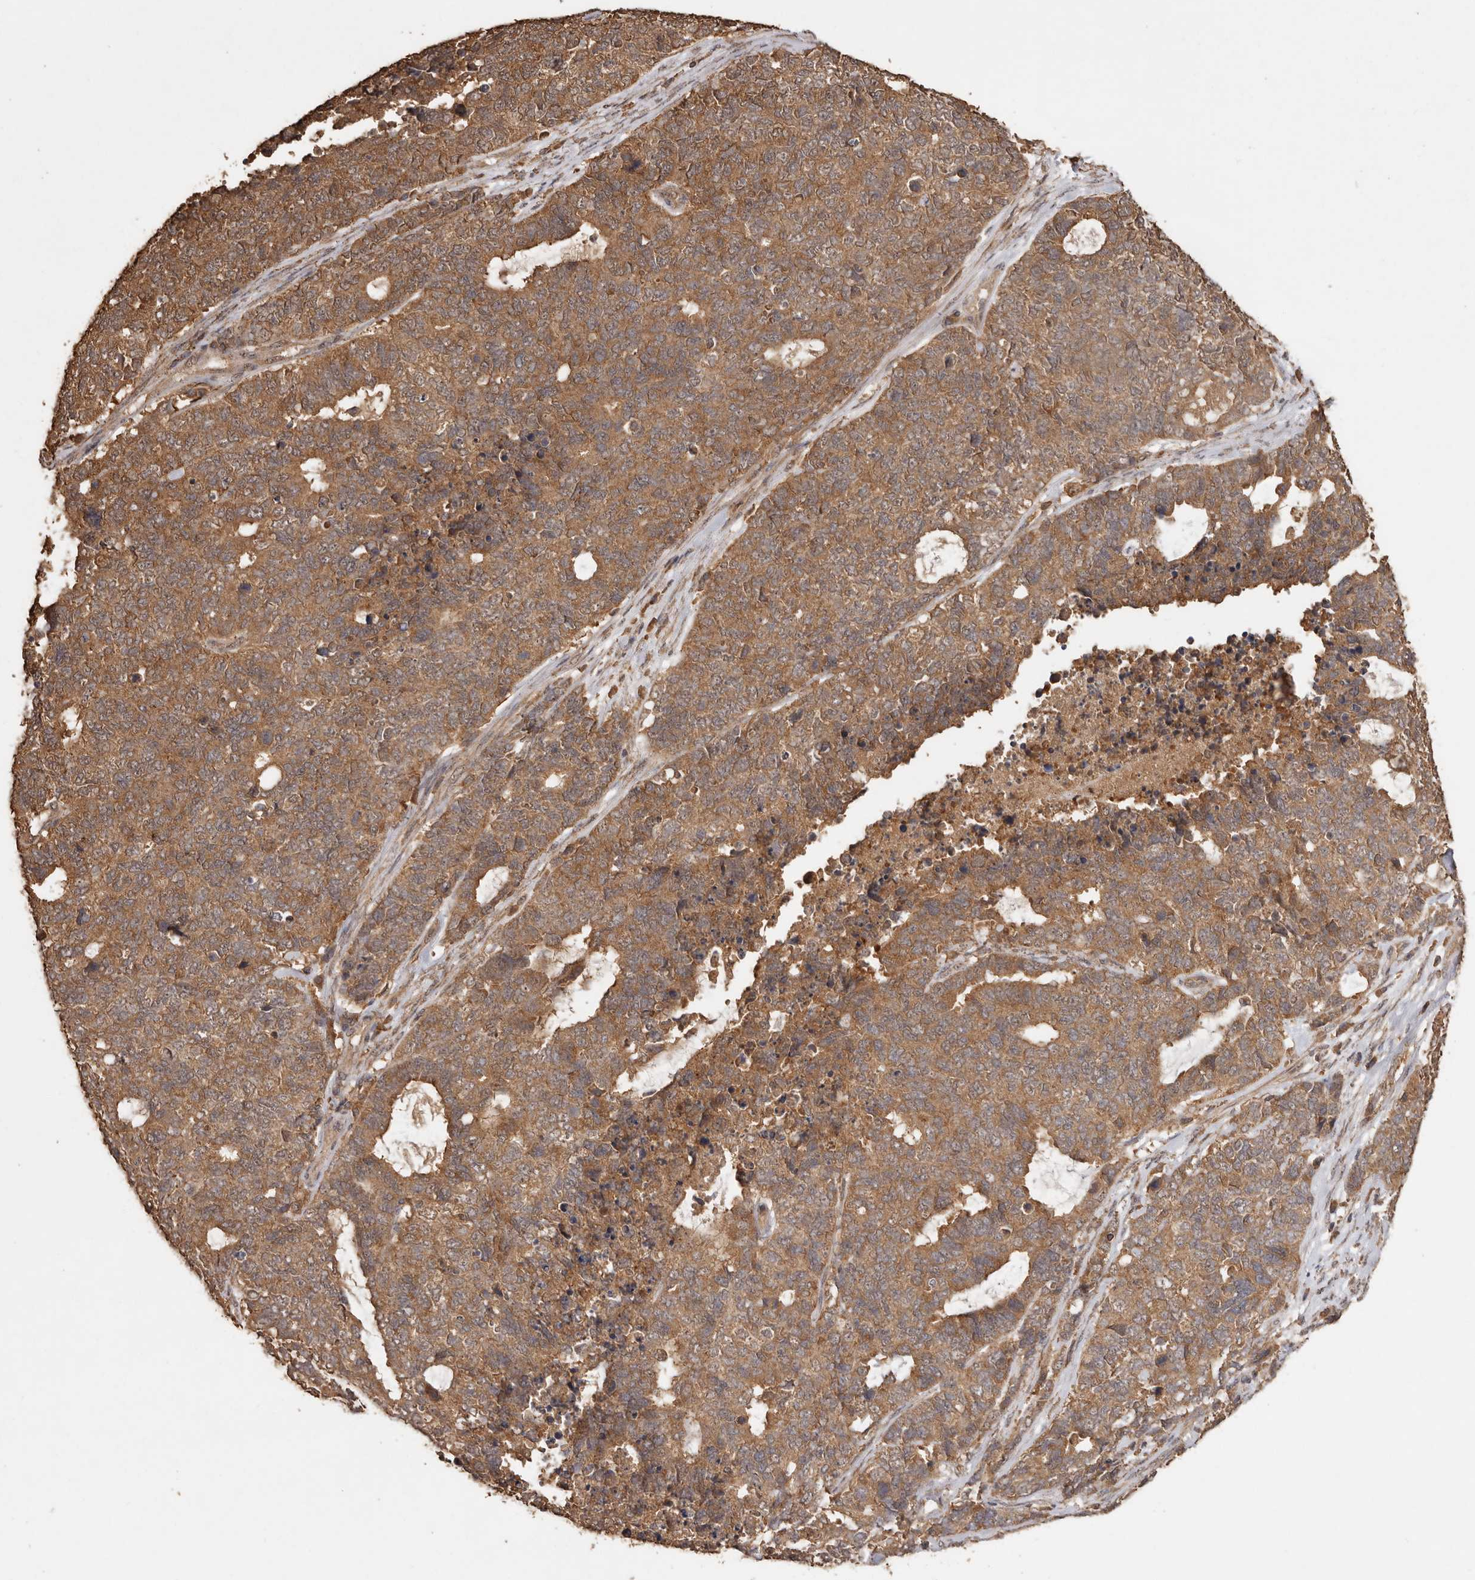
{"staining": {"intensity": "moderate", "quantity": ">75%", "location": "cytoplasmic/membranous"}, "tissue": "cervical cancer", "cell_type": "Tumor cells", "image_type": "cancer", "snomed": [{"axis": "morphology", "description": "Squamous cell carcinoma, NOS"}, {"axis": "topography", "description": "Cervix"}], "caption": "Immunohistochemical staining of cervical cancer displays medium levels of moderate cytoplasmic/membranous protein staining in approximately >75% of tumor cells.", "gene": "RWDD1", "patient": {"sex": "female", "age": 63}}